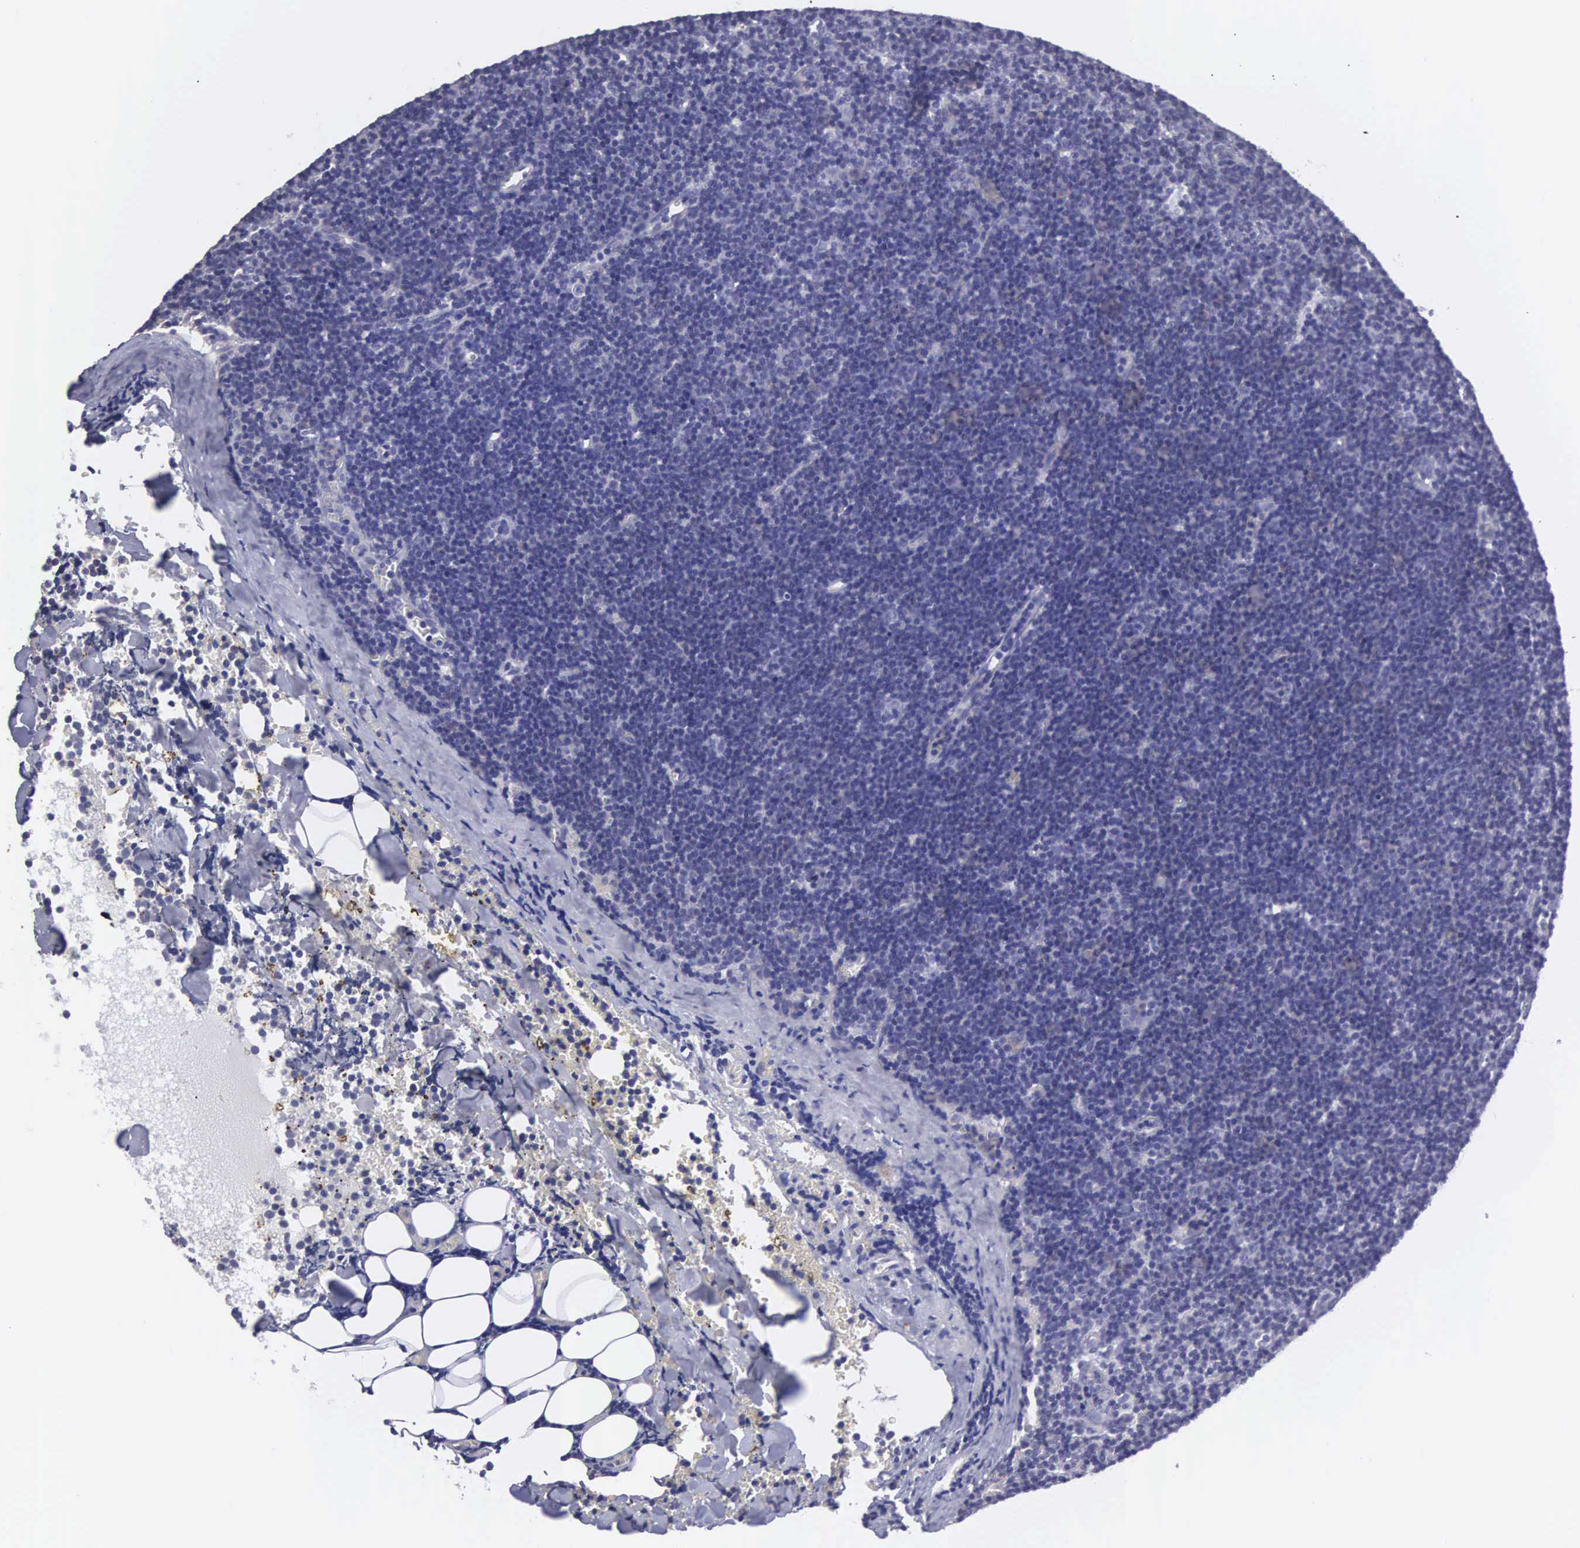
{"staining": {"intensity": "negative", "quantity": "none", "location": "none"}, "tissue": "lymphoma", "cell_type": "Tumor cells", "image_type": "cancer", "snomed": [{"axis": "morphology", "description": "Malignant lymphoma, non-Hodgkin's type, Low grade"}, {"axis": "topography", "description": "Lymph node"}], "caption": "Immunohistochemistry of human low-grade malignant lymphoma, non-Hodgkin's type displays no positivity in tumor cells. (DAB immunohistochemistry (IHC) visualized using brightfield microscopy, high magnification).", "gene": "SLITRK4", "patient": {"sex": "male", "age": 57}}